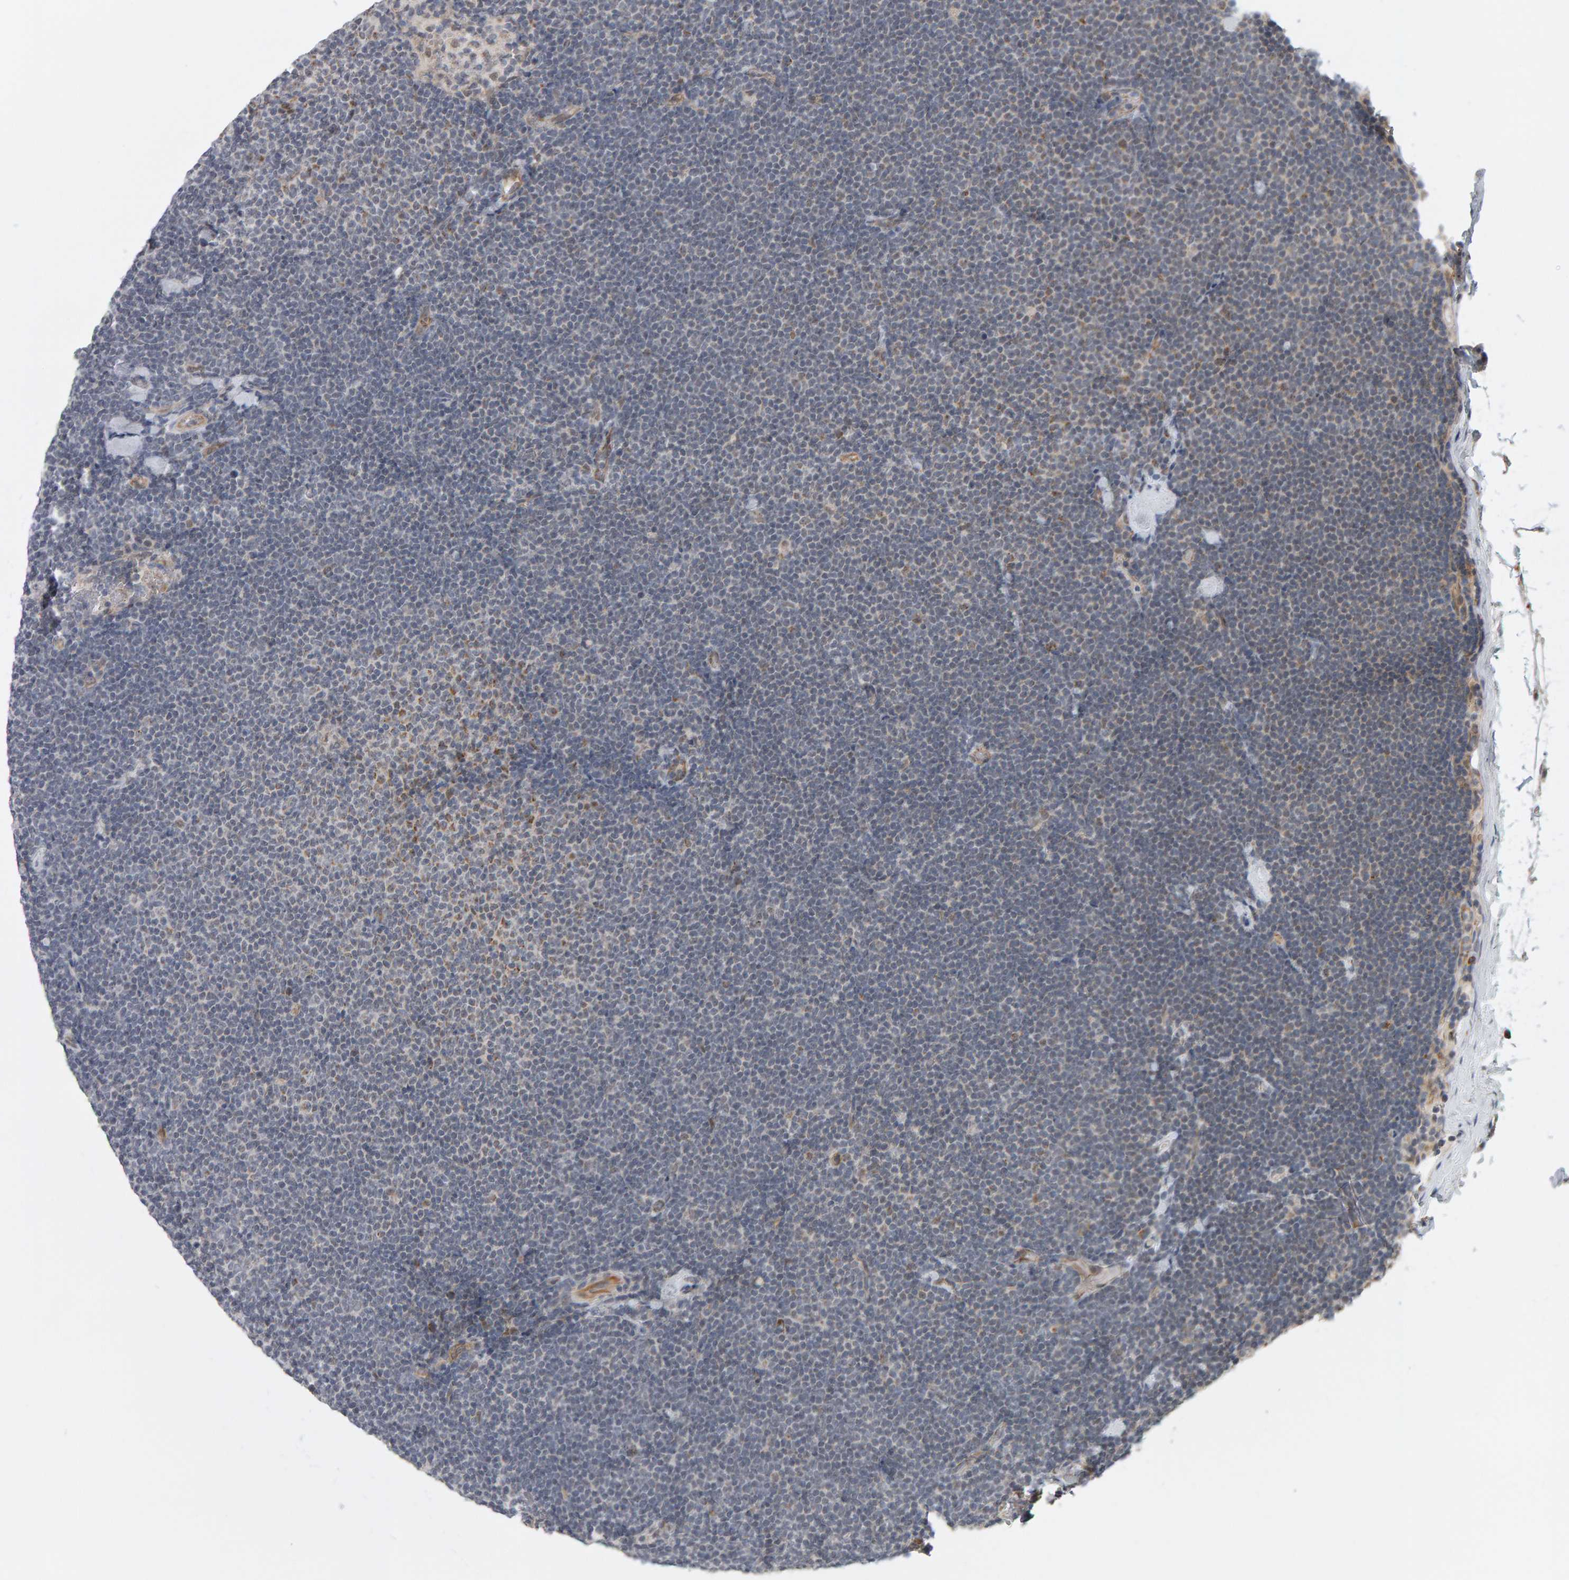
{"staining": {"intensity": "negative", "quantity": "none", "location": "none"}, "tissue": "lymphoma", "cell_type": "Tumor cells", "image_type": "cancer", "snomed": [{"axis": "morphology", "description": "Malignant lymphoma, non-Hodgkin's type, Low grade"}, {"axis": "topography", "description": "Lymph node"}], "caption": "High magnification brightfield microscopy of malignant lymphoma, non-Hodgkin's type (low-grade) stained with DAB (3,3'-diaminobenzidine) (brown) and counterstained with hematoxylin (blue): tumor cells show no significant positivity.", "gene": "DAP3", "patient": {"sex": "female", "age": 53}}